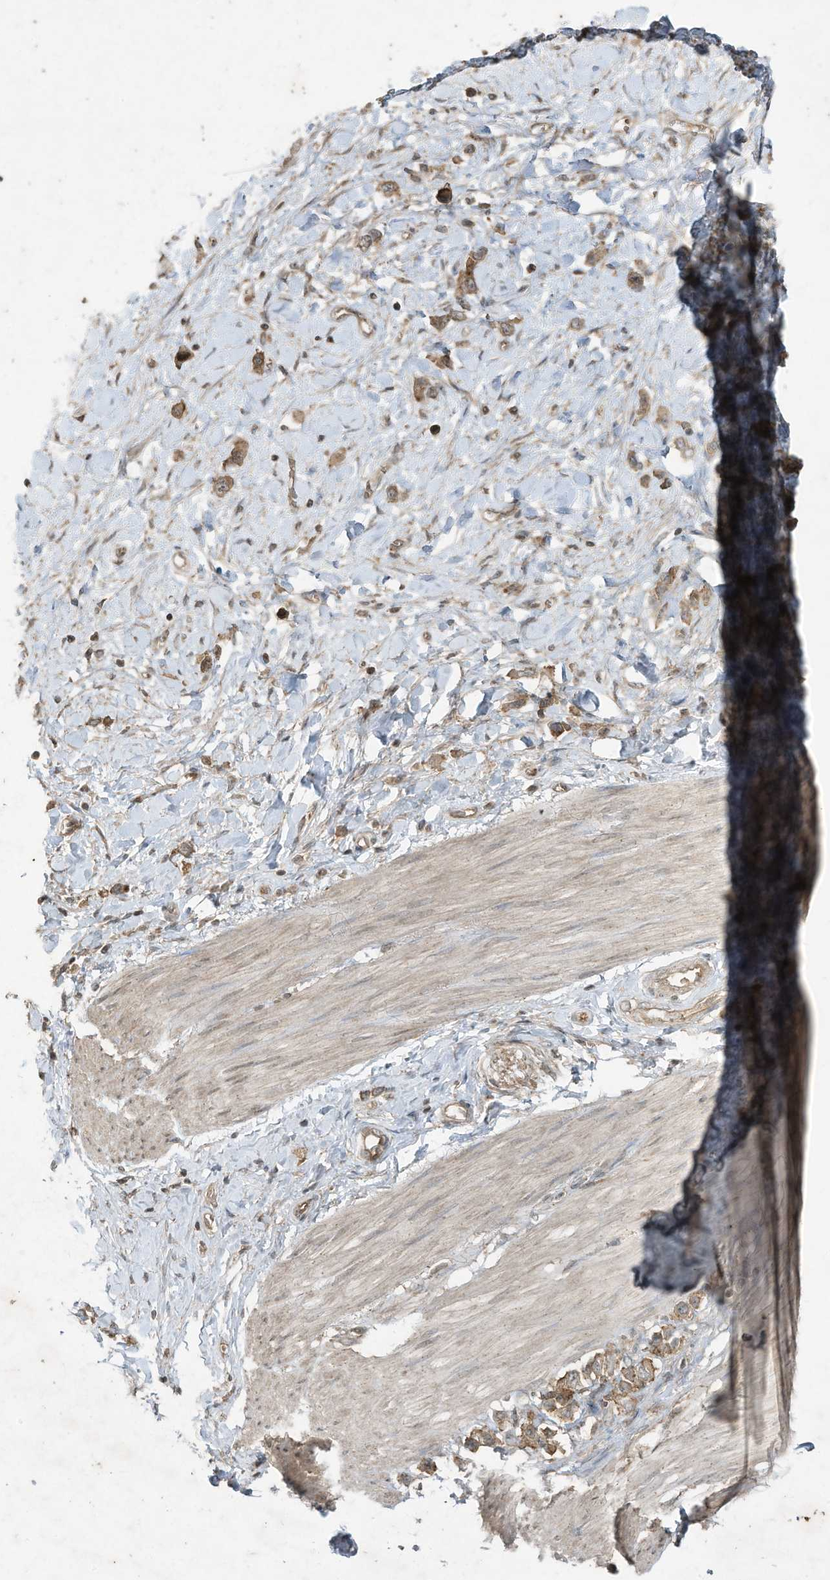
{"staining": {"intensity": "moderate", "quantity": ">75%", "location": "cytoplasmic/membranous"}, "tissue": "stomach cancer", "cell_type": "Tumor cells", "image_type": "cancer", "snomed": [{"axis": "morphology", "description": "Normal tissue, NOS"}, {"axis": "morphology", "description": "Adenocarcinoma, NOS"}, {"axis": "topography", "description": "Stomach, upper"}, {"axis": "topography", "description": "Stomach"}], "caption": "Protein expression analysis of adenocarcinoma (stomach) exhibits moderate cytoplasmic/membranous expression in about >75% of tumor cells.", "gene": "MATN2", "patient": {"sex": "female", "age": 65}}